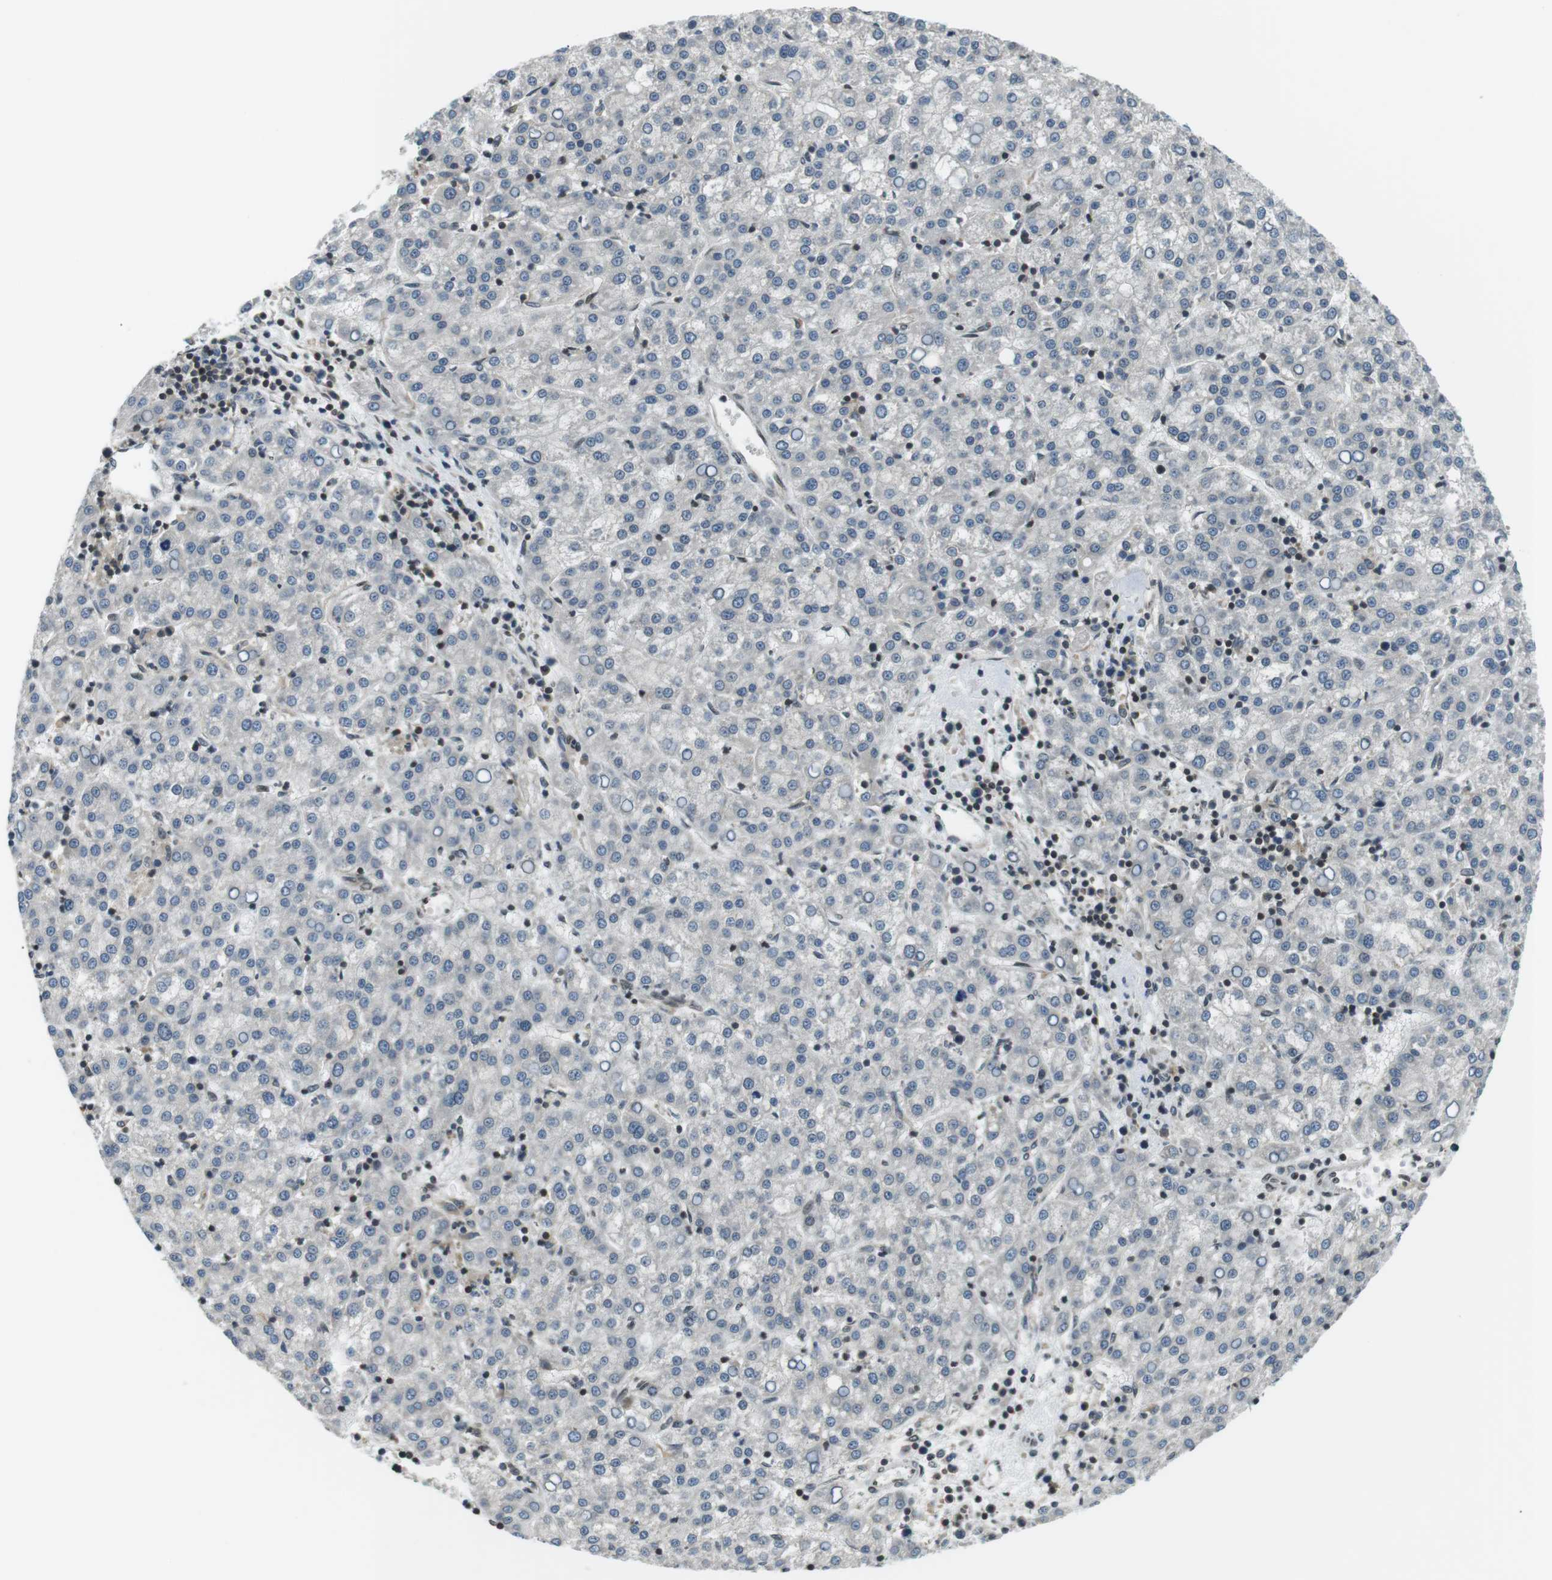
{"staining": {"intensity": "negative", "quantity": "none", "location": "none"}, "tissue": "liver cancer", "cell_type": "Tumor cells", "image_type": "cancer", "snomed": [{"axis": "morphology", "description": "Carcinoma, Hepatocellular, NOS"}, {"axis": "topography", "description": "Liver"}], "caption": "The micrograph shows no significant positivity in tumor cells of hepatocellular carcinoma (liver).", "gene": "TMX4", "patient": {"sex": "female", "age": 58}}